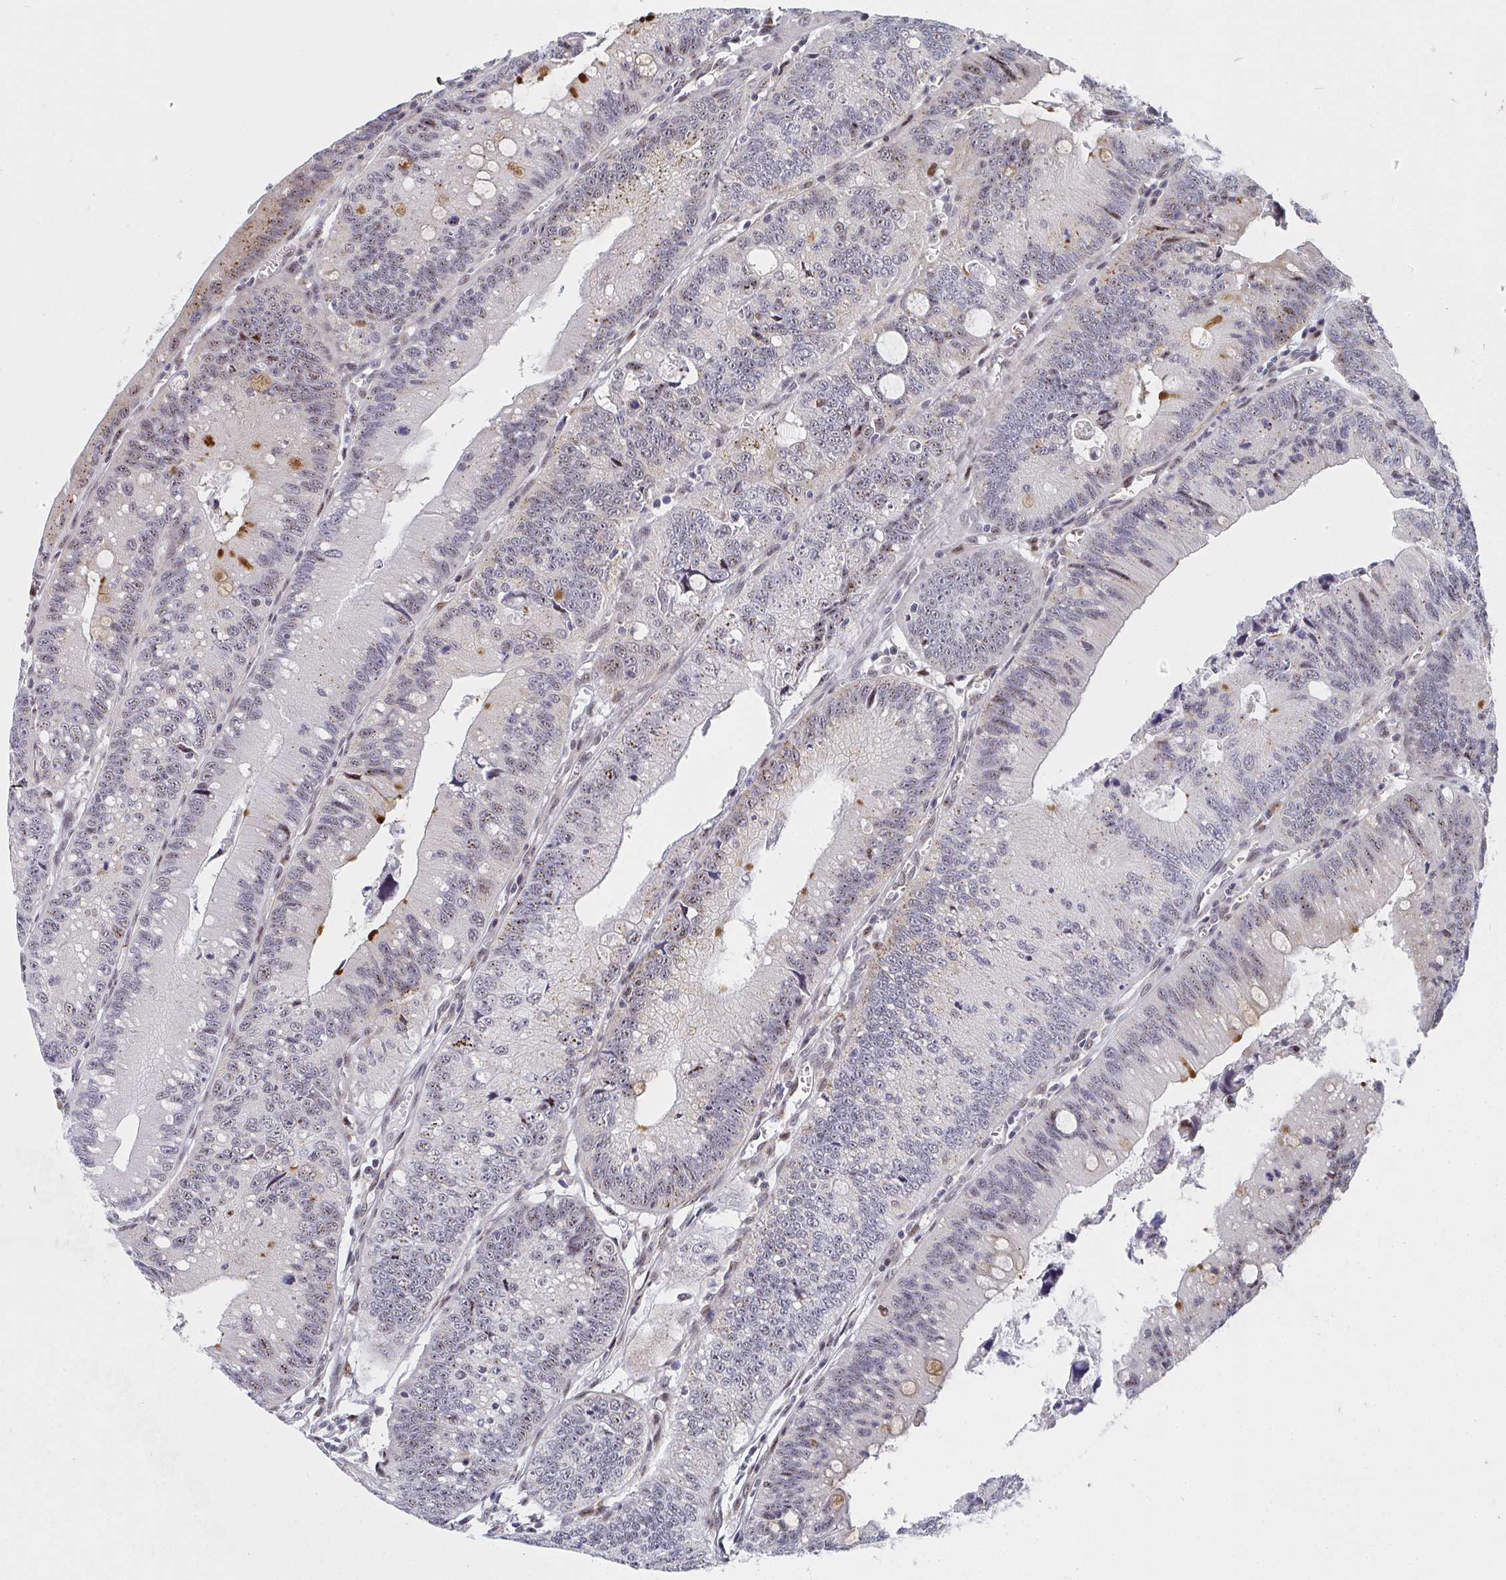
{"staining": {"intensity": "weak", "quantity": "25%-75%", "location": "cytoplasmic/membranous,nuclear"}, "tissue": "colorectal cancer", "cell_type": "Tumor cells", "image_type": "cancer", "snomed": [{"axis": "morphology", "description": "Adenocarcinoma, NOS"}, {"axis": "topography", "description": "Rectum"}], "caption": "Colorectal cancer was stained to show a protein in brown. There is low levels of weak cytoplasmic/membranous and nuclear expression in approximately 25%-75% of tumor cells.", "gene": "ZIC3", "patient": {"sex": "female", "age": 81}}